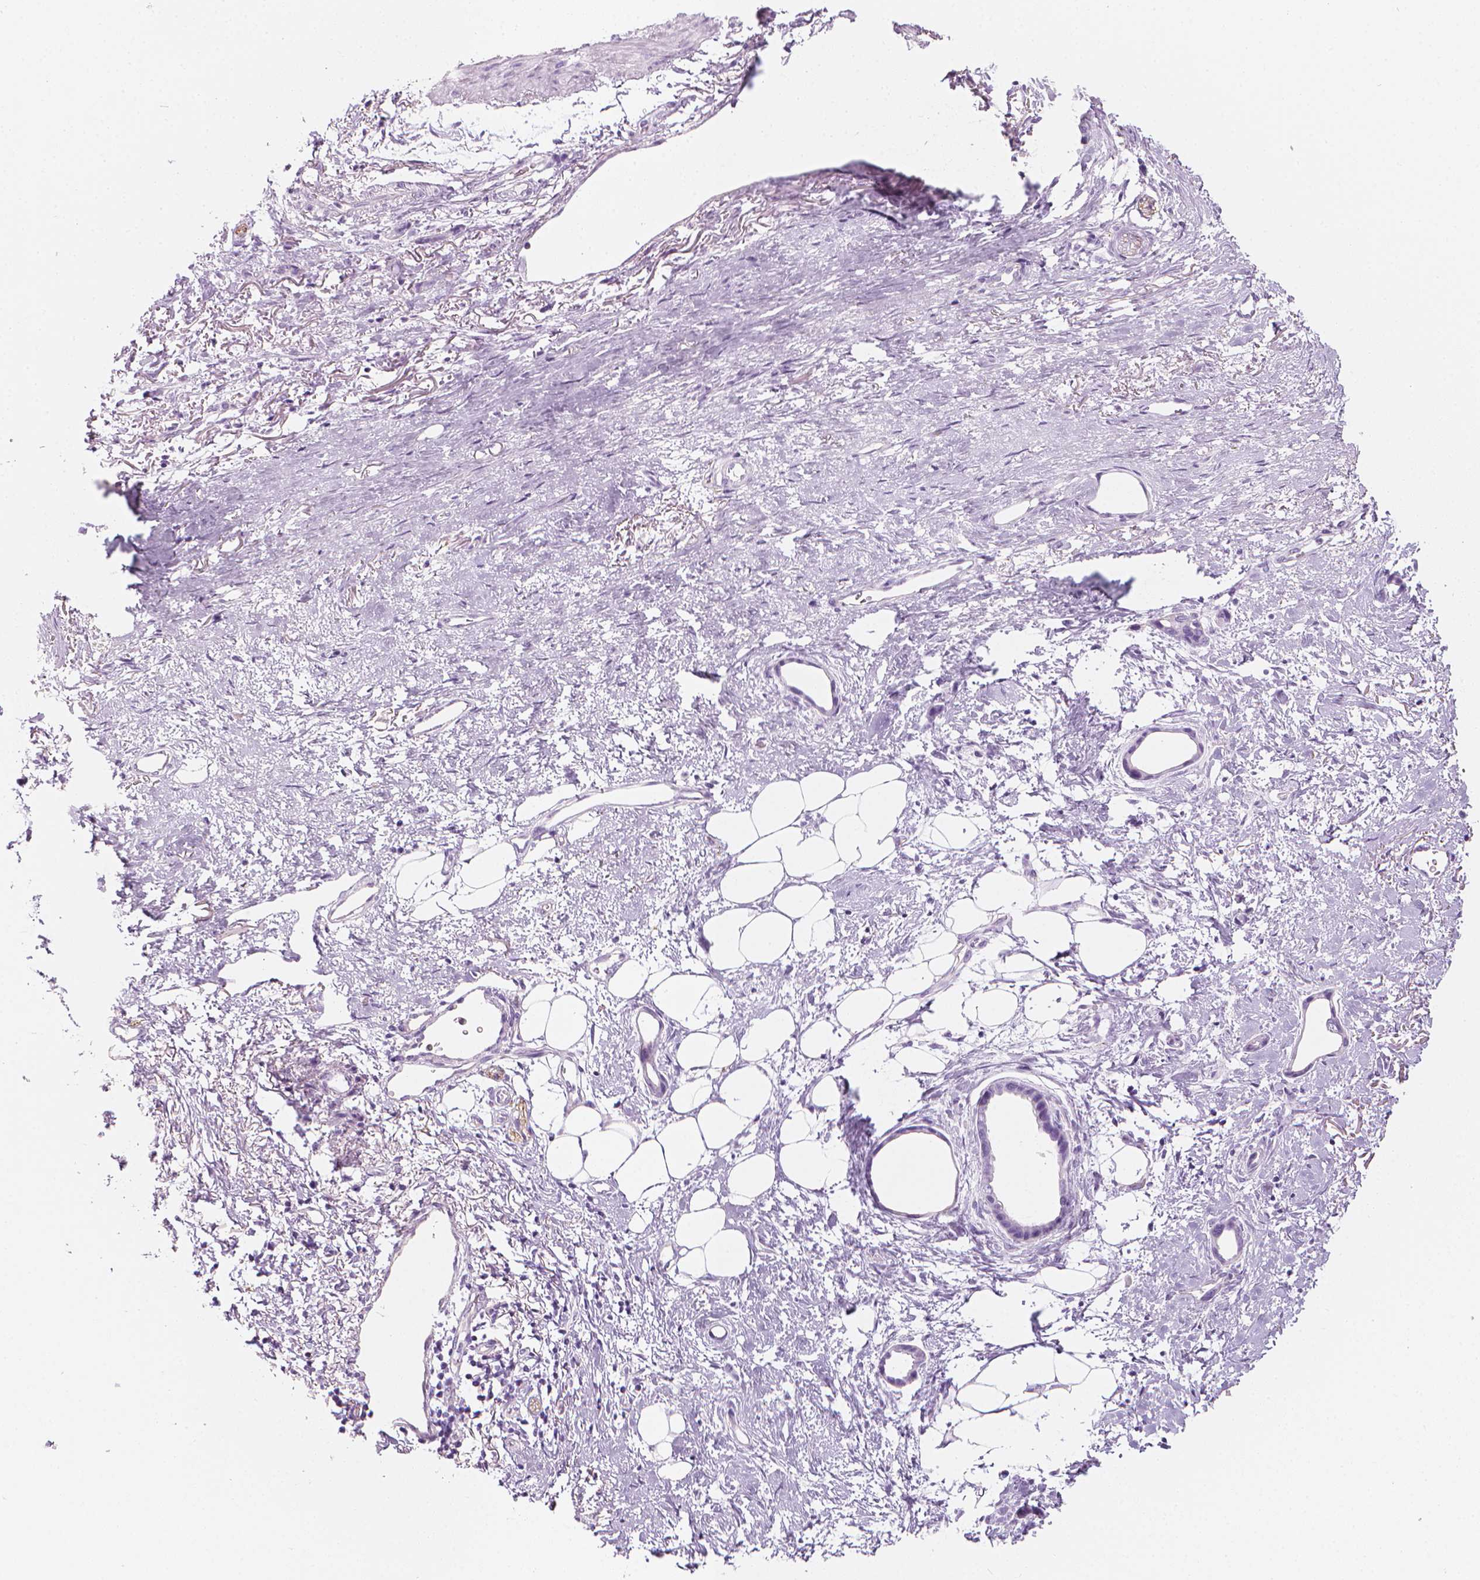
{"staining": {"intensity": "negative", "quantity": "none", "location": "none"}, "tissue": "stomach cancer", "cell_type": "Tumor cells", "image_type": "cancer", "snomed": [{"axis": "morphology", "description": "Adenocarcinoma, NOS"}, {"axis": "topography", "description": "Stomach, upper"}], "caption": "A histopathology image of stomach adenocarcinoma stained for a protein reveals no brown staining in tumor cells.", "gene": "SCG3", "patient": {"sex": "male", "age": 62}}